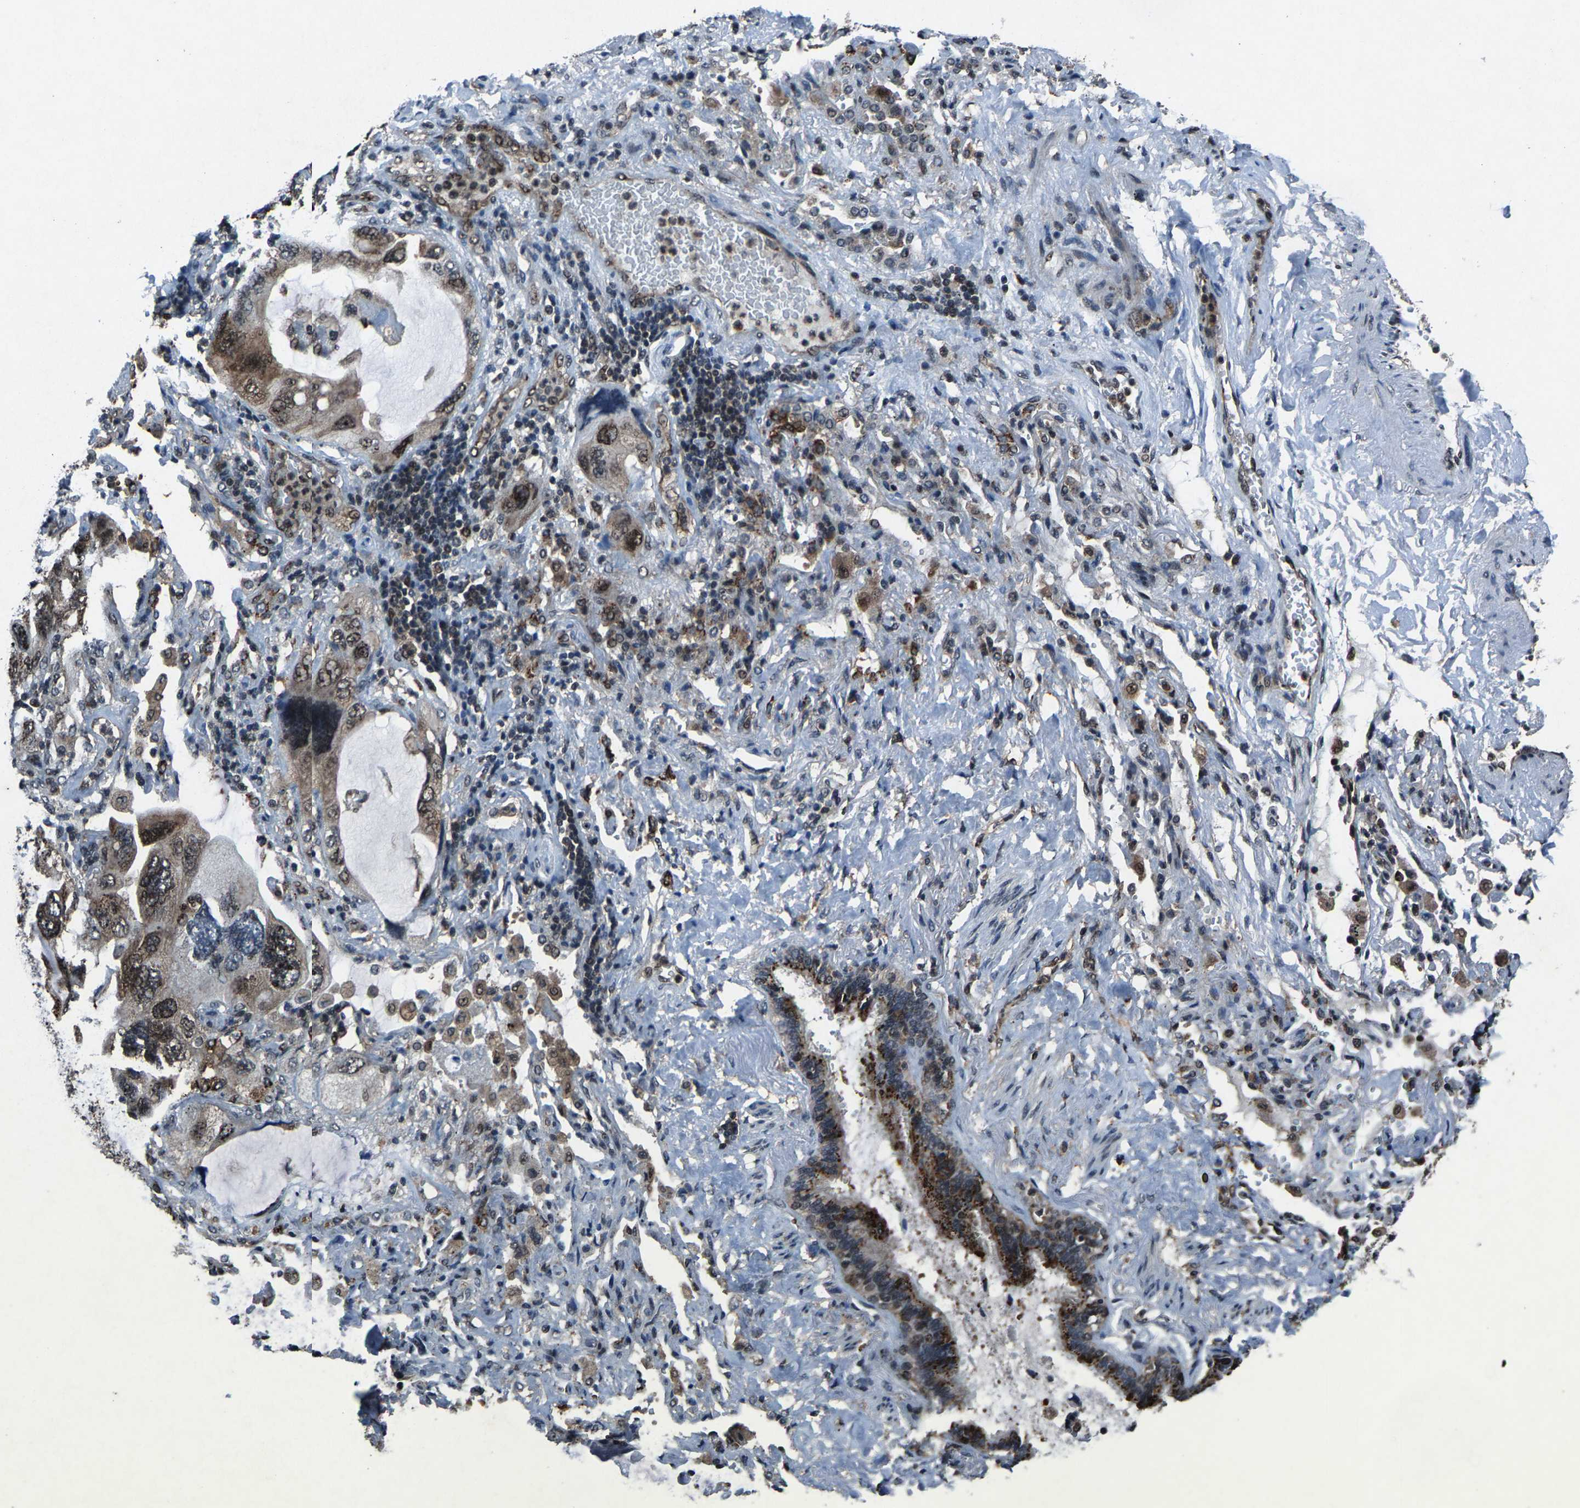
{"staining": {"intensity": "moderate", "quantity": ">75%", "location": "cytoplasmic/membranous,nuclear"}, "tissue": "lung cancer", "cell_type": "Tumor cells", "image_type": "cancer", "snomed": [{"axis": "morphology", "description": "Squamous cell carcinoma, NOS"}, {"axis": "topography", "description": "Lung"}], "caption": "Protein expression analysis of lung squamous cell carcinoma displays moderate cytoplasmic/membranous and nuclear positivity in about >75% of tumor cells.", "gene": "ATXN3", "patient": {"sex": "female", "age": 73}}